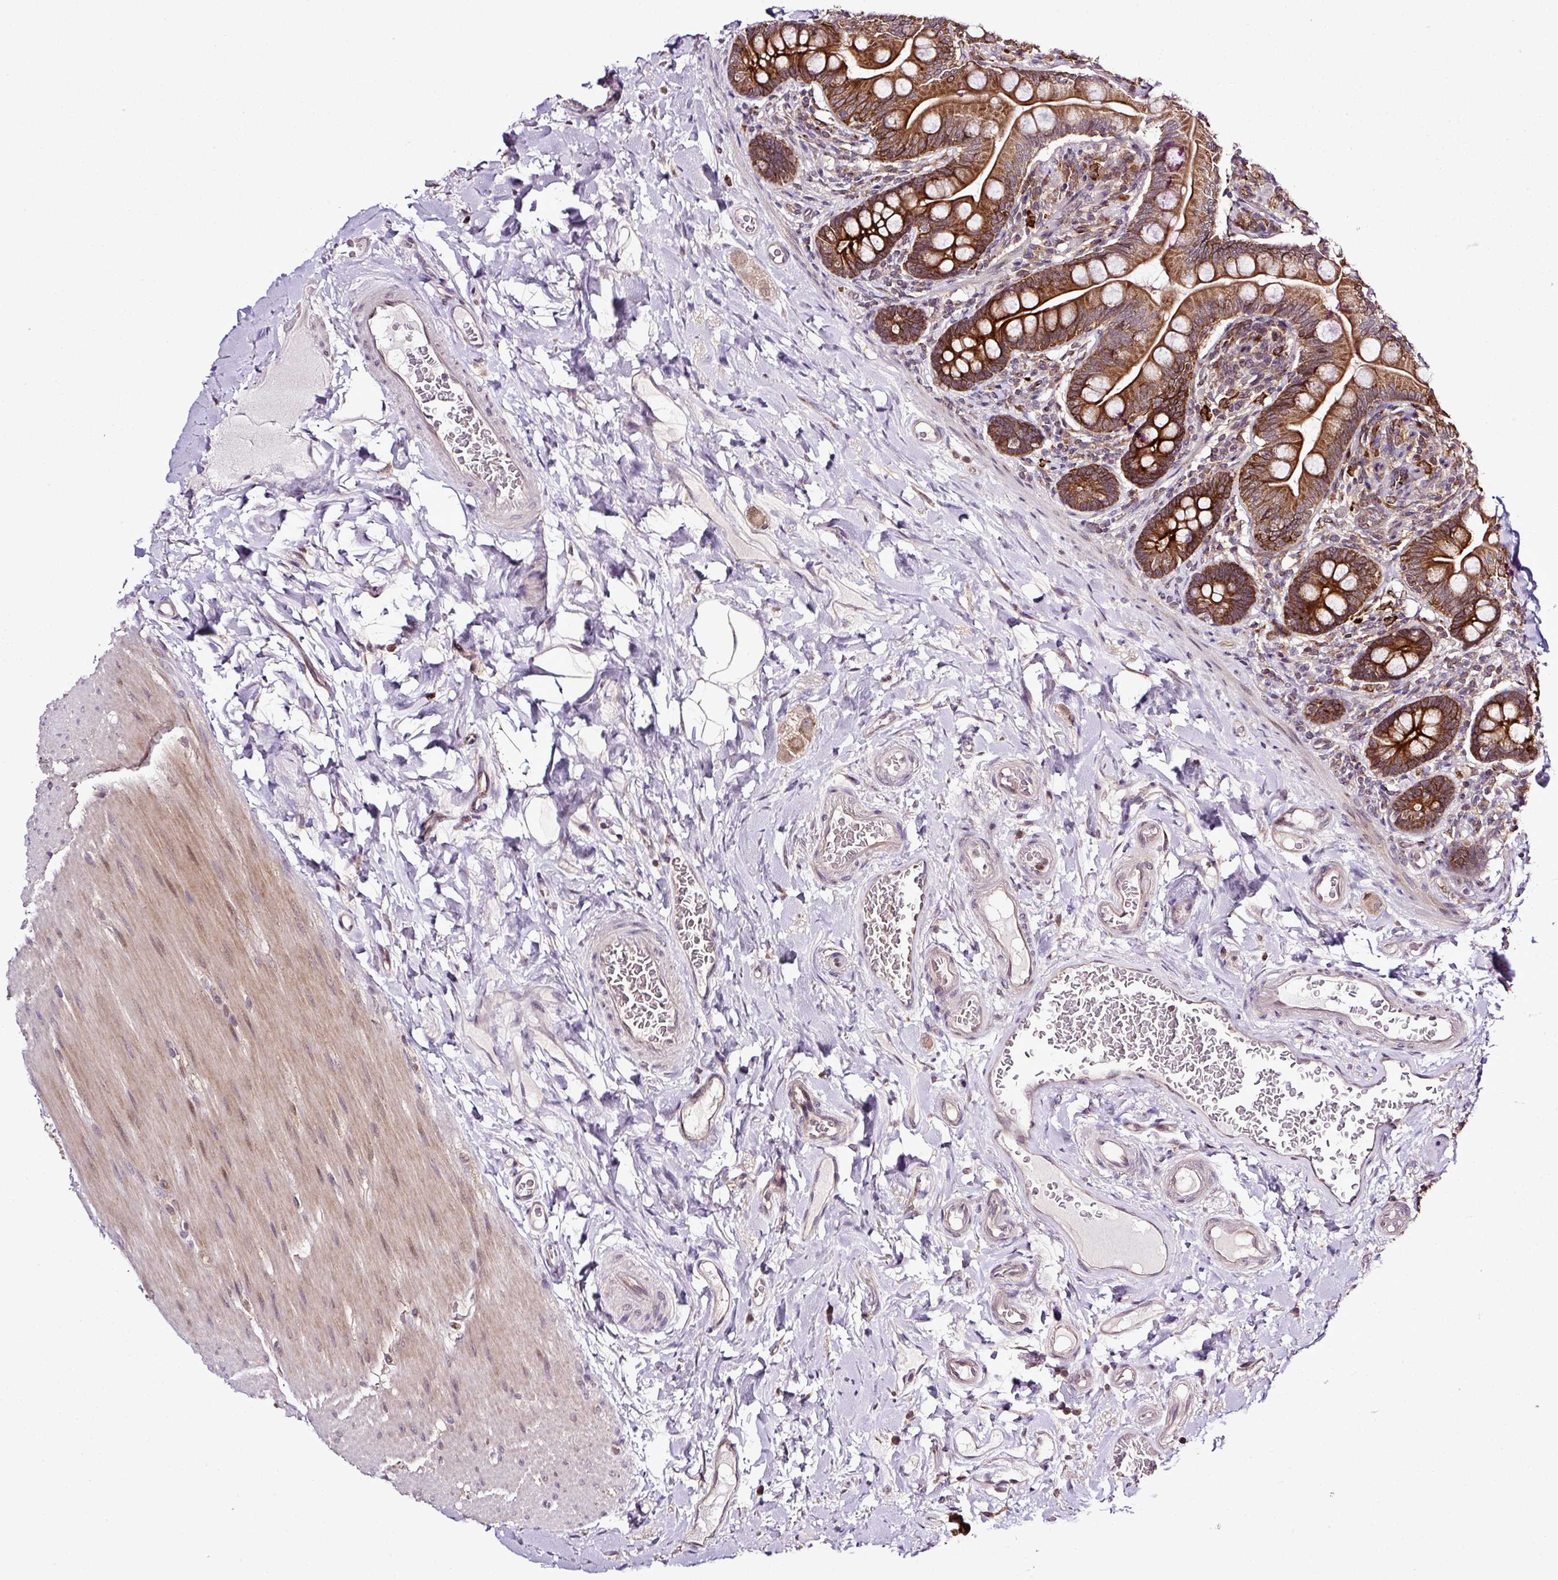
{"staining": {"intensity": "strong", "quantity": ">75%", "location": "cytoplasmic/membranous"}, "tissue": "small intestine", "cell_type": "Glandular cells", "image_type": "normal", "snomed": [{"axis": "morphology", "description": "Normal tissue, NOS"}, {"axis": "topography", "description": "Small intestine"}], "caption": "DAB immunohistochemical staining of normal small intestine shows strong cytoplasmic/membranous protein expression in about >75% of glandular cells.", "gene": "SMCO4", "patient": {"sex": "female", "age": 64}}